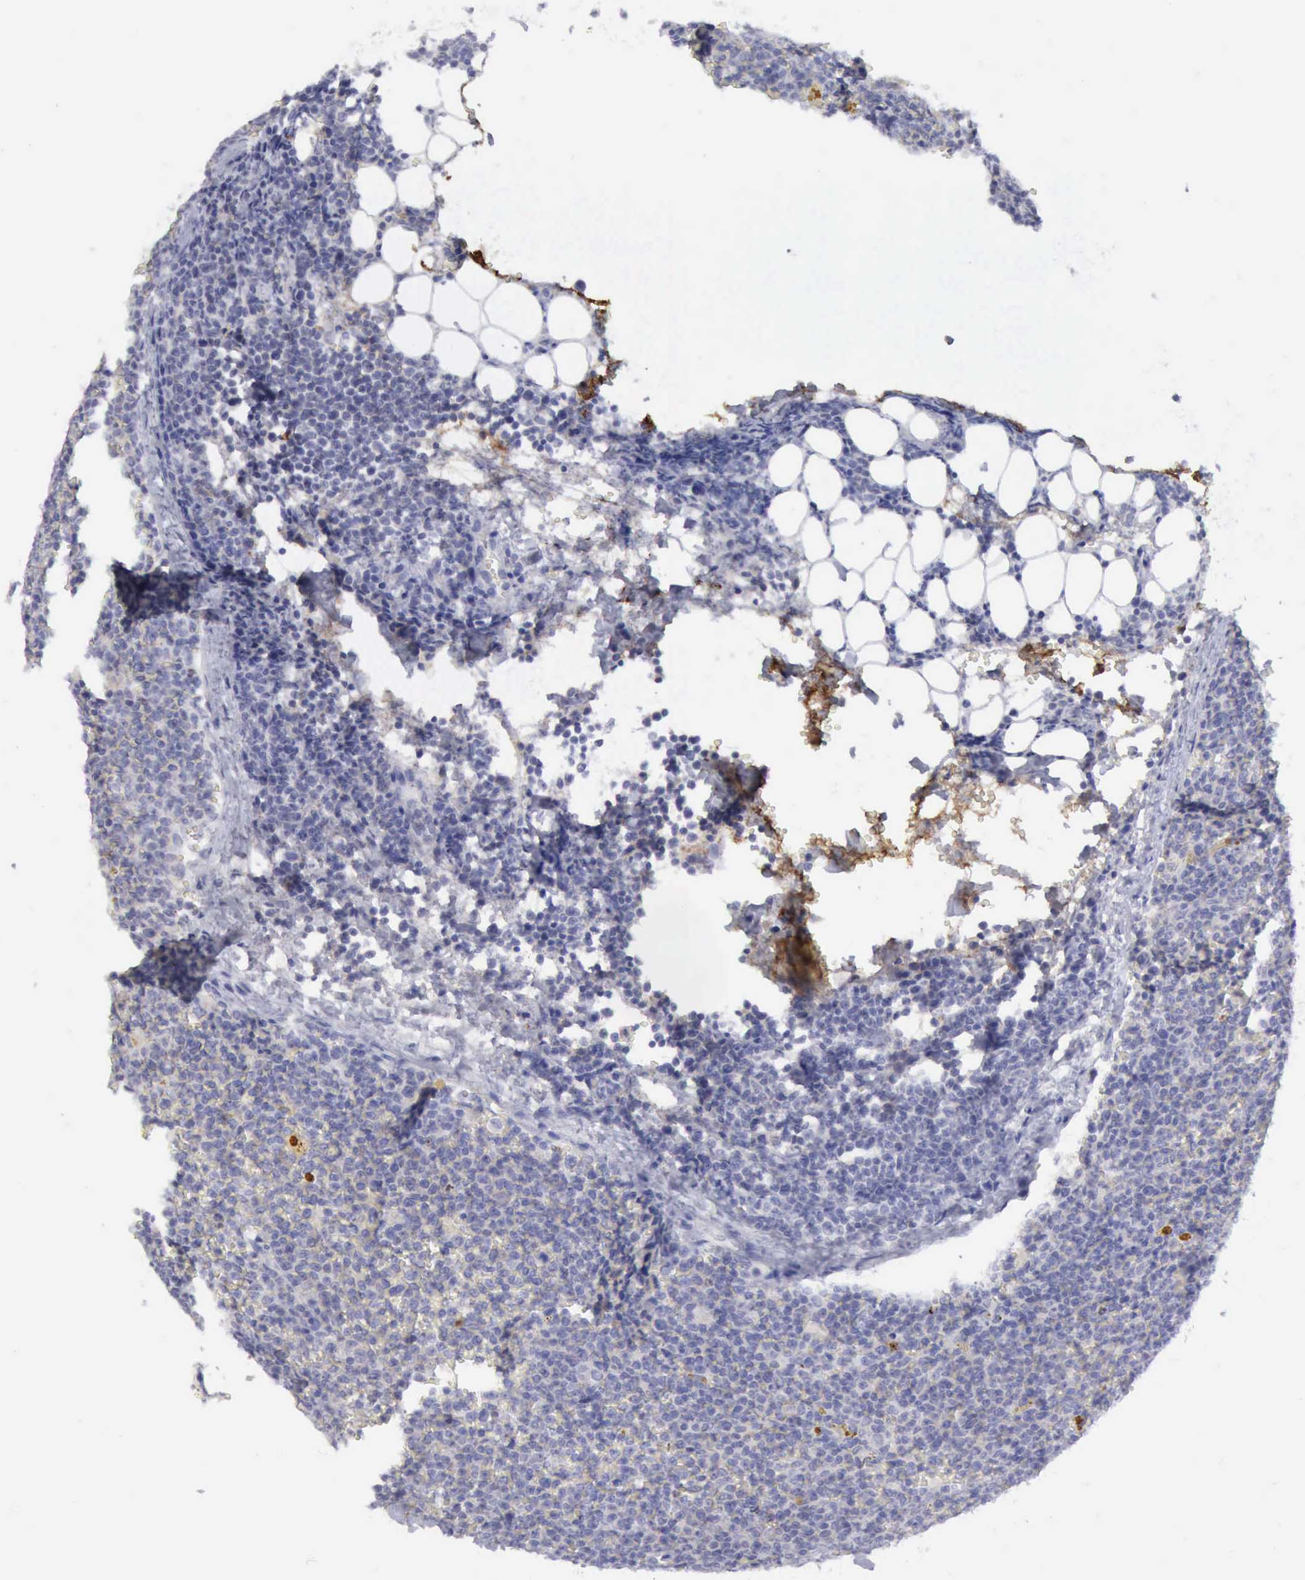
{"staining": {"intensity": "negative", "quantity": "none", "location": "none"}, "tissue": "lymphoma", "cell_type": "Tumor cells", "image_type": "cancer", "snomed": [{"axis": "morphology", "description": "Malignant lymphoma, non-Hodgkin's type, Low grade"}, {"axis": "topography", "description": "Lymph node"}], "caption": "Immunohistochemical staining of human low-grade malignant lymphoma, non-Hodgkin's type exhibits no significant staining in tumor cells. (DAB IHC, high magnification).", "gene": "TFRC", "patient": {"sex": "male", "age": 50}}